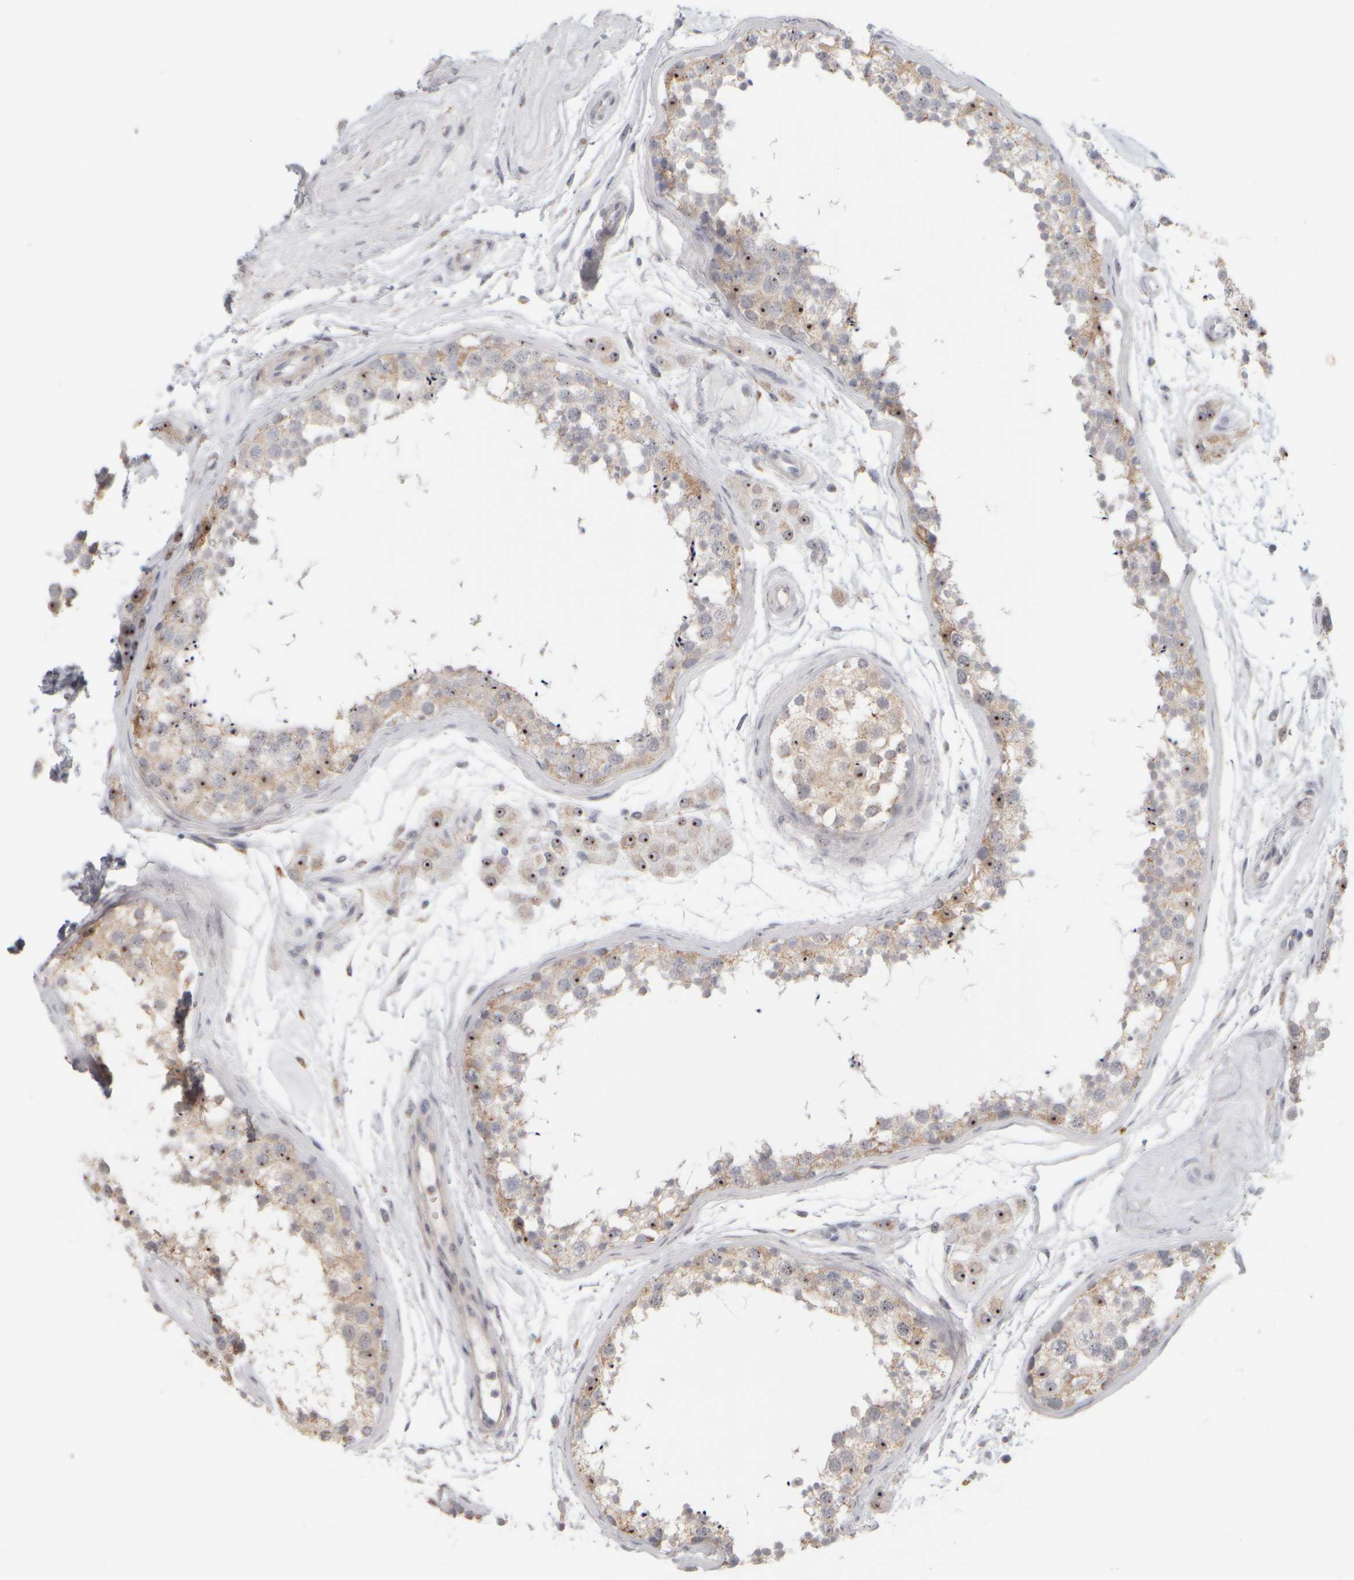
{"staining": {"intensity": "strong", "quantity": ">75%", "location": "nuclear"}, "tissue": "testis", "cell_type": "Cells in seminiferous ducts", "image_type": "normal", "snomed": [{"axis": "morphology", "description": "Normal tissue, NOS"}, {"axis": "topography", "description": "Testis"}], "caption": "Immunohistochemical staining of normal human testis reveals high levels of strong nuclear expression in about >75% of cells in seminiferous ducts.", "gene": "DCXR", "patient": {"sex": "male", "age": 56}}